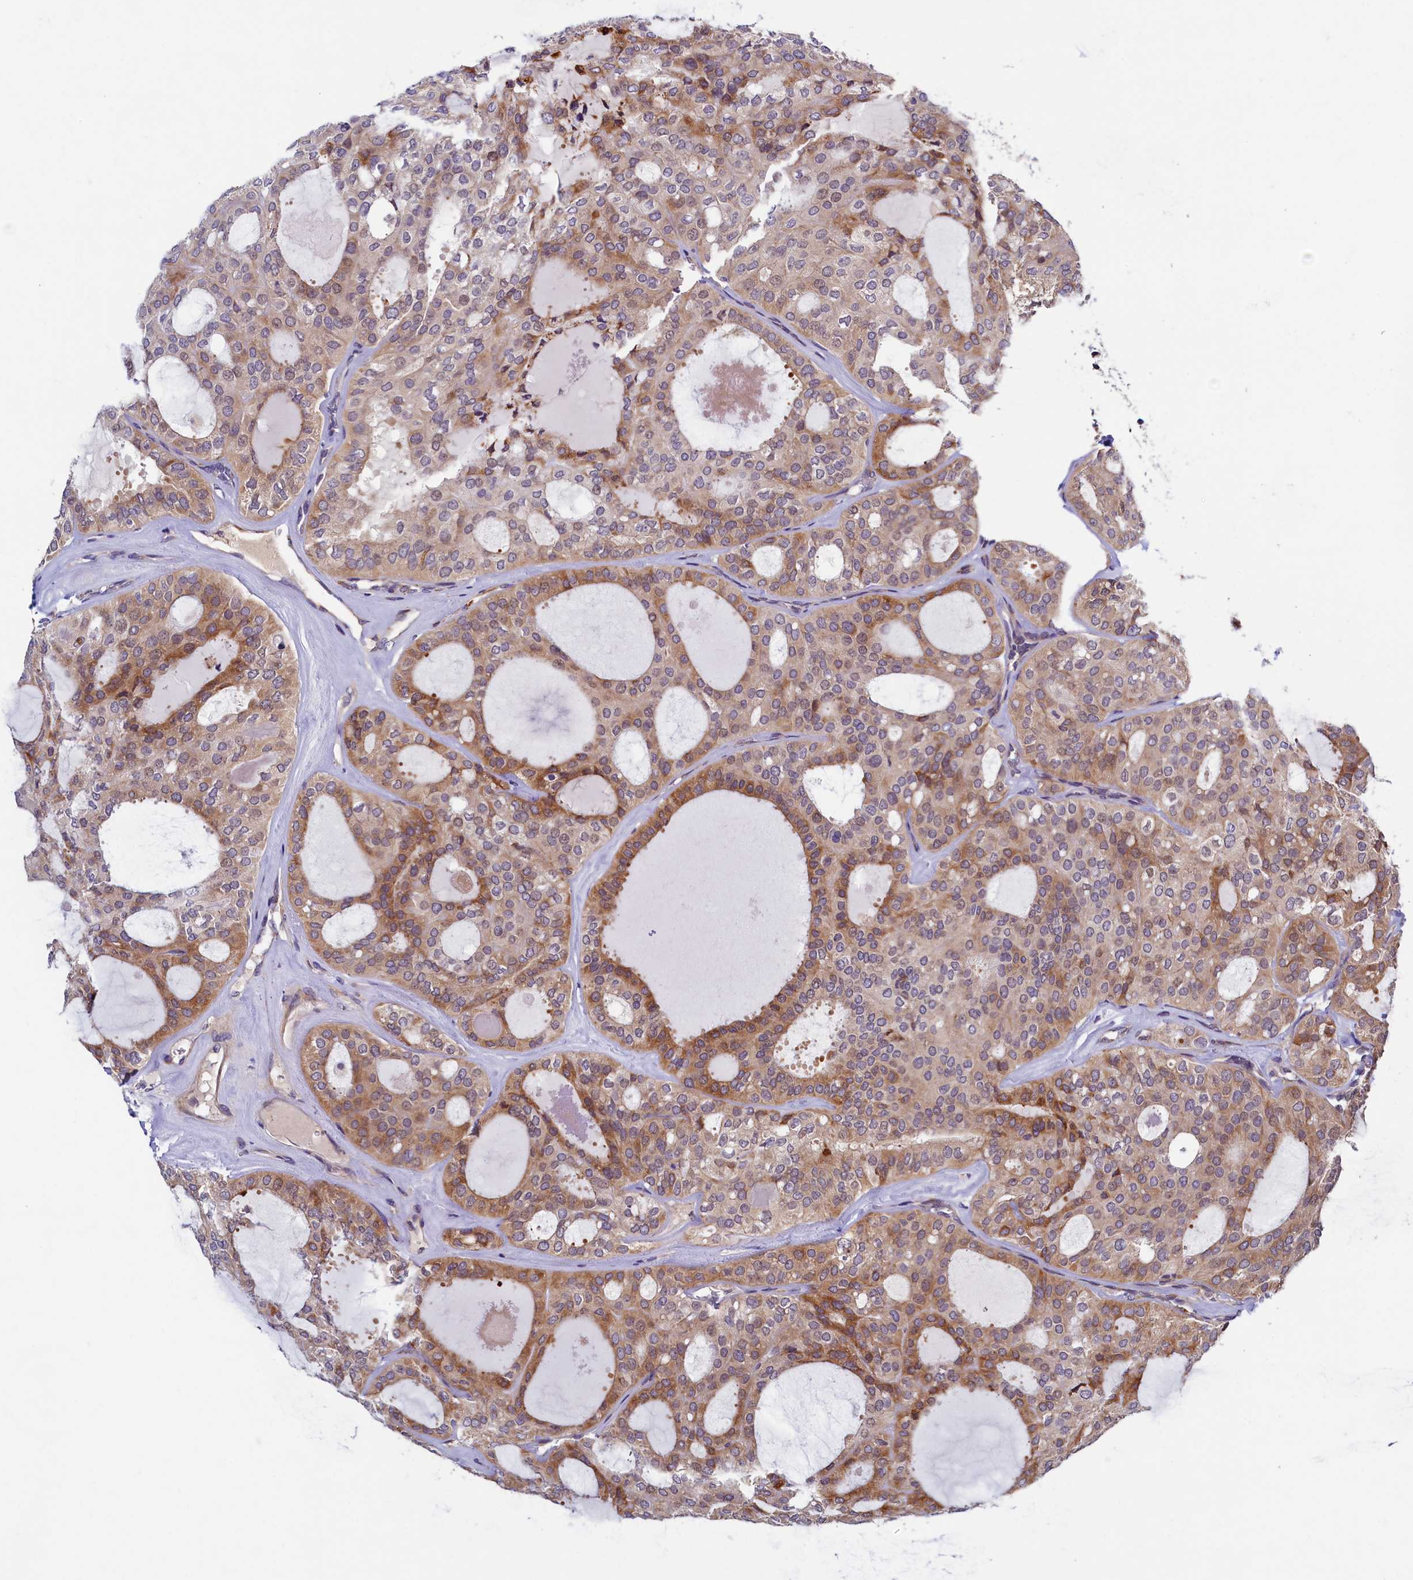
{"staining": {"intensity": "moderate", "quantity": "25%-75%", "location": "cytoplasmic/membranous"}, "tissue": "thyroid cancer", "cell_type": "Tumor cells", "image_type": "cancer", "snomed": [{"axis": "morphology", "description": "Follicular adenoma carcinoma, NOS"}, {"axis": "topography", "description": "Thyroid gland"}], "caption": "Thyroid follicular adenoma carcinoma stained for a protein exhibits moderate cytoplasmic/membranous positivity in tumor cells.", "gene": "SLC16A14", "patient": {"sex": "male", "age": 75}}